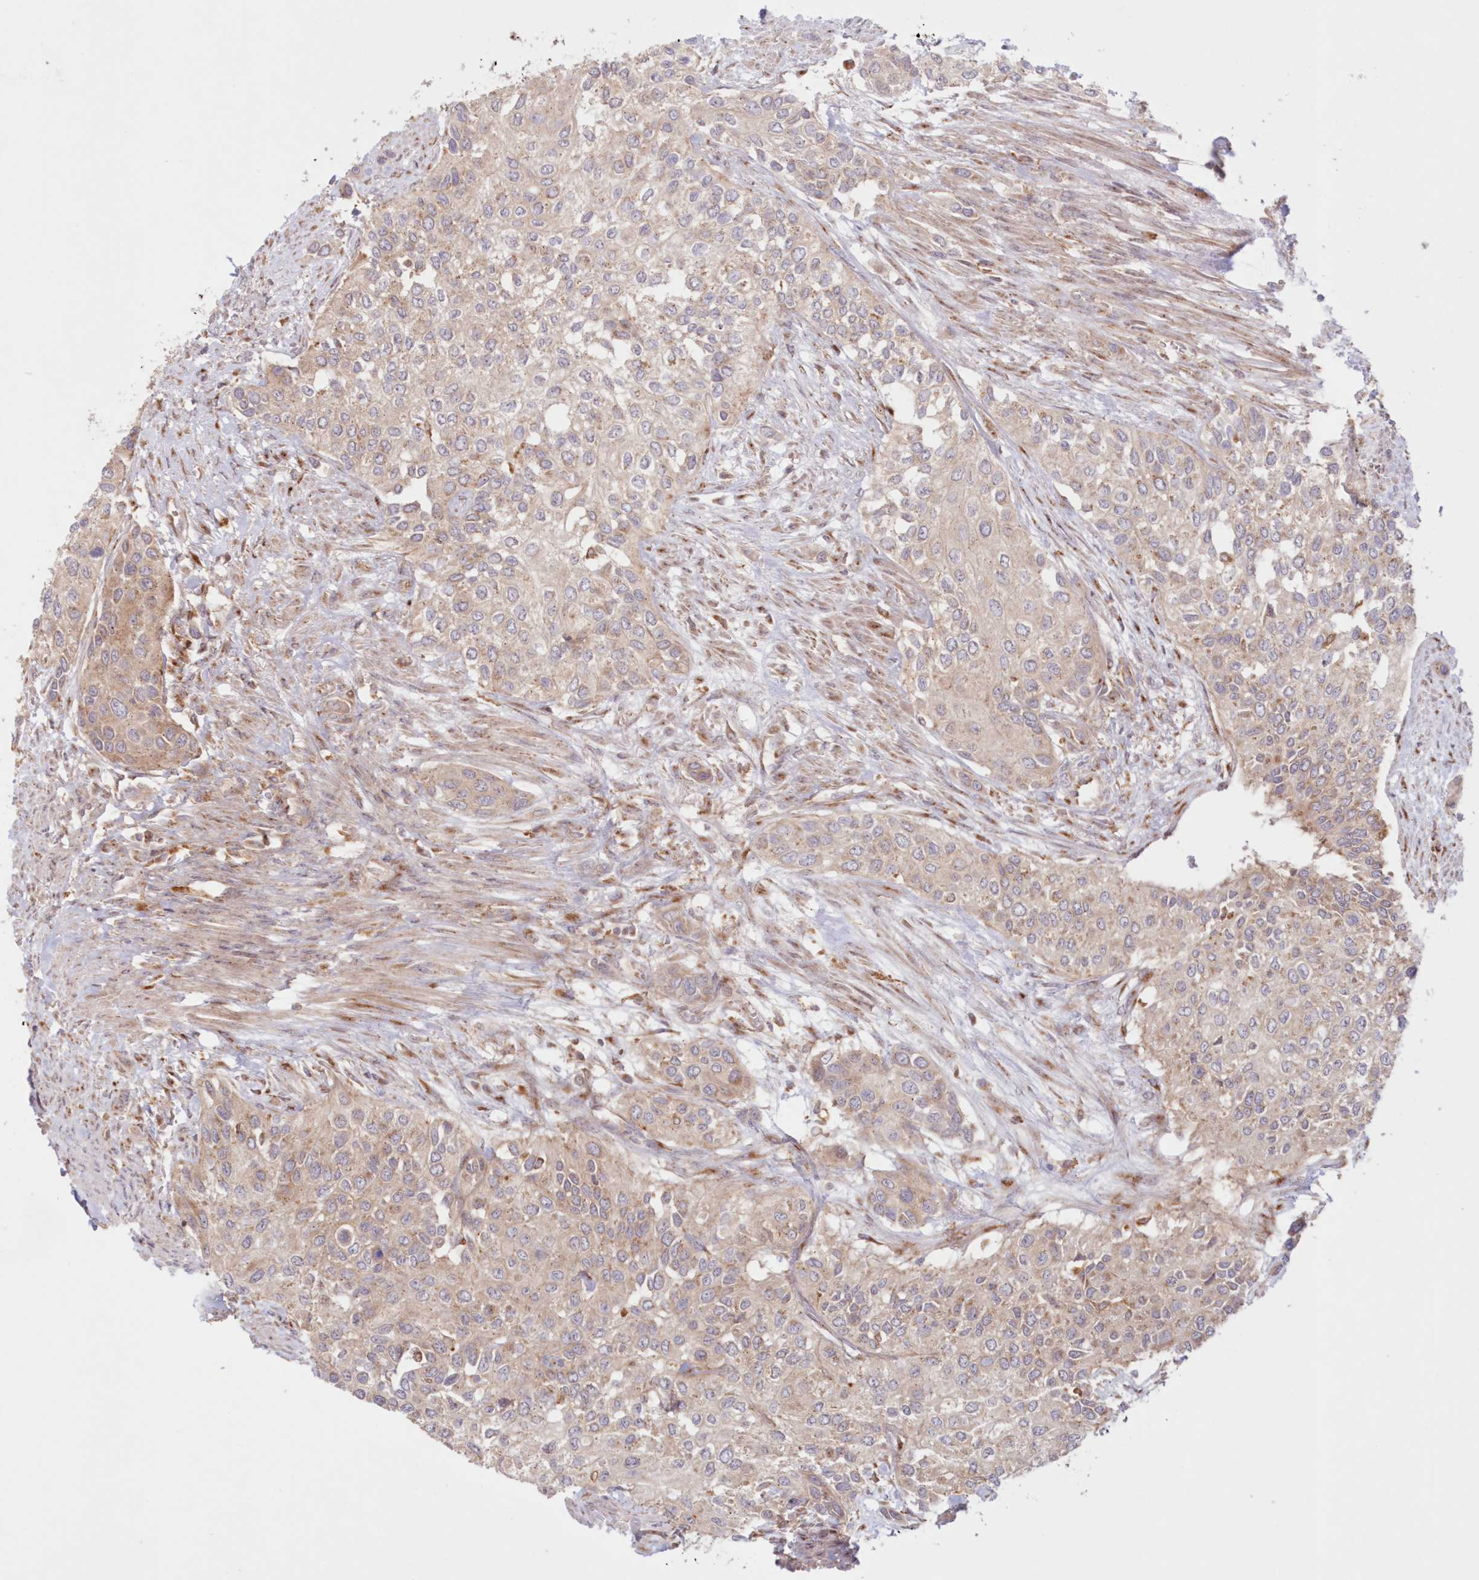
{"staining": {"intensity": "weak", "quantity": ">75%", "location": "cytoplasmic/membranous"}, "tissue": "urothelial cancer", "cell_type": "Tumor cells", "image_type": "cancer", "snomed": [{"axis": "morphology", "description": "Normal tissue, NOS"}, {"axis": "morphology", "description": "Urothelial carcinoma, High grade"}, {"axis": "topography", "description": "Vascular tissue"}, {"axis": "topography", "description": "Urinary bladder"}], "caption": "The image demonstrates a brown stain indicating the presence of a protein in the cytoplasmic/membranous of tumor cells in urothelial carcinoma (high-grade).", "gene": "ABCC3", "patient": {"sex": "female", "age": 56}}